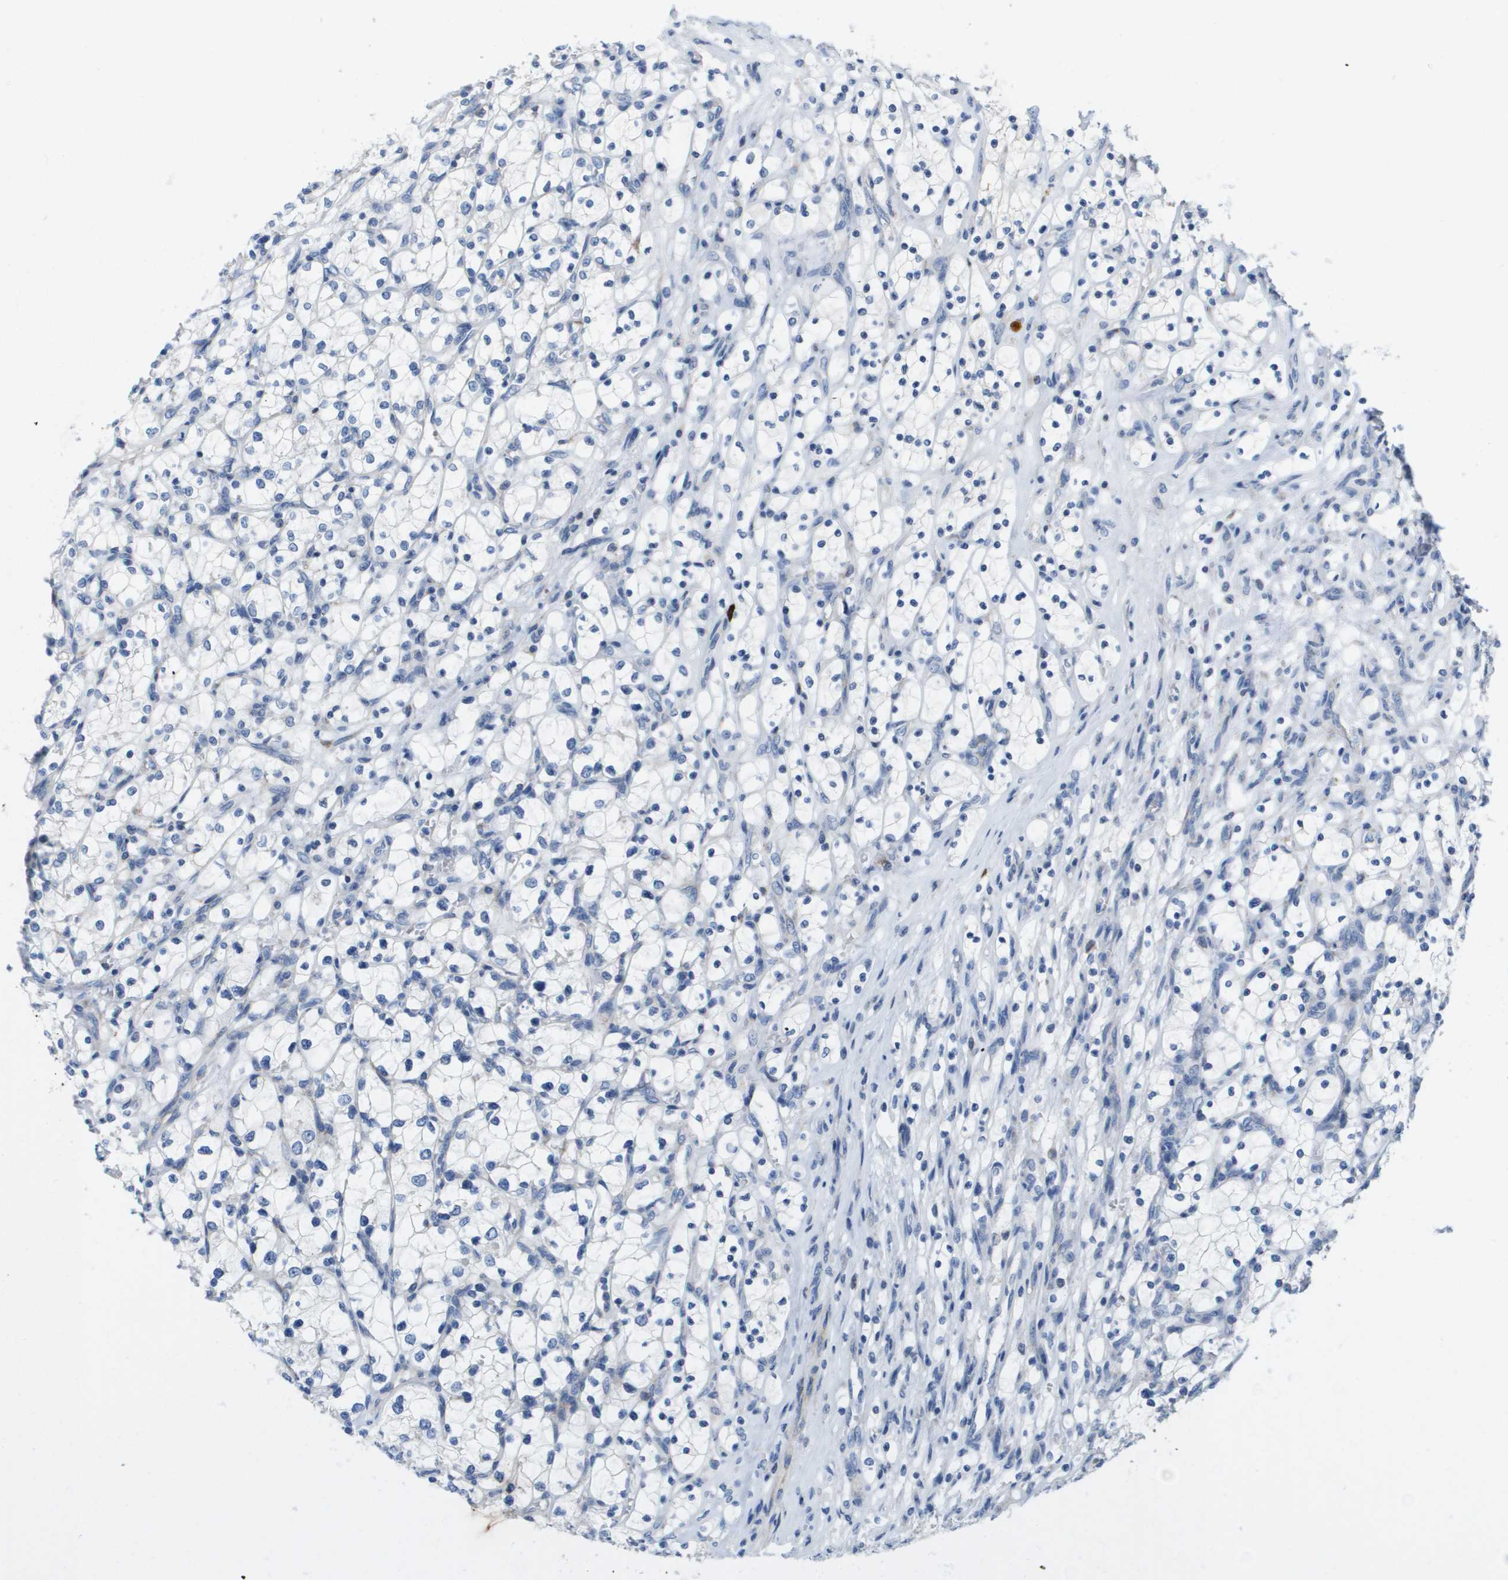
{"staining": {"intensity": "negative", "quantity": "none", "location": "none"}, "tissue": "renal cancer", "cell_type": "Tumor cells", "image_type": "cancer", "snomed": [{"axis": "morphology", "description": "Adenocarcinoma, NOS"}, {"axis": "topography", "description": "Kidney"}], "caption": "There is no significant positivity in tumor cells of renal cancer (adenocarcinoma).", "gene": "CD3G", "patient": {"sex": "female", "age": 69}}